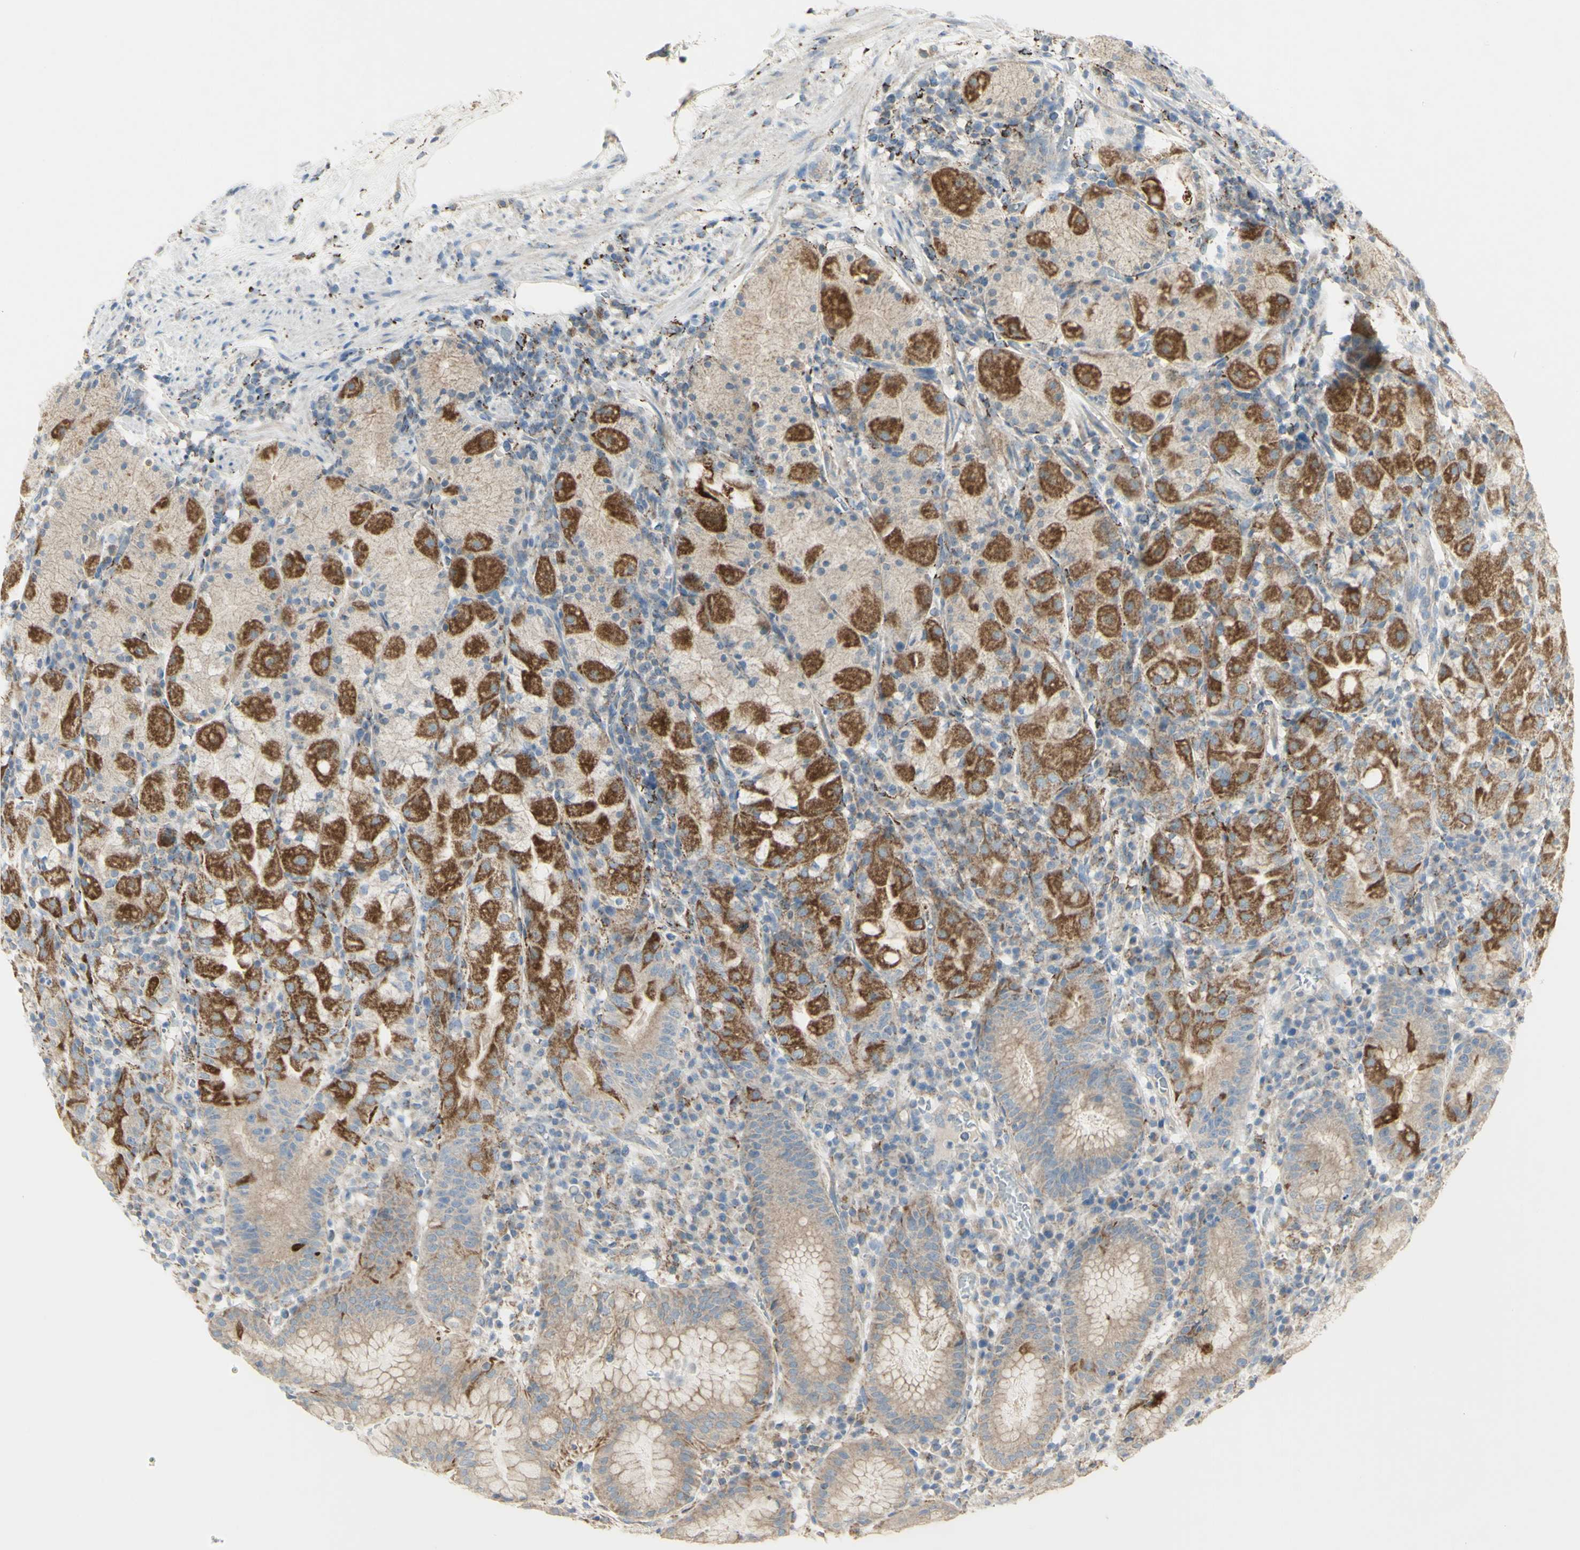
{"staining": {"intensity": "moderate", "quantity": "25%-75%", "location": "cytoplasmic/membranous"}, "tissue": "stomach", "cell_type": "Glandular cells", "image_type": "normal", "snomed": [{"axis": "morphology", "description": "Normal tissue, NOS"}, {"axis": "topography", "description": "Stomach"}, {"axis": "topography", "description": "Stomach, lower"}], "caption": "Human stomach stained for a protein (brown) displays moderate cytoplasmic/membranous positive staining in approximately 25%-75% of glandular cells.", "gene": "CNTNAP1", "patient": {"sex": "female", "age": 75}}